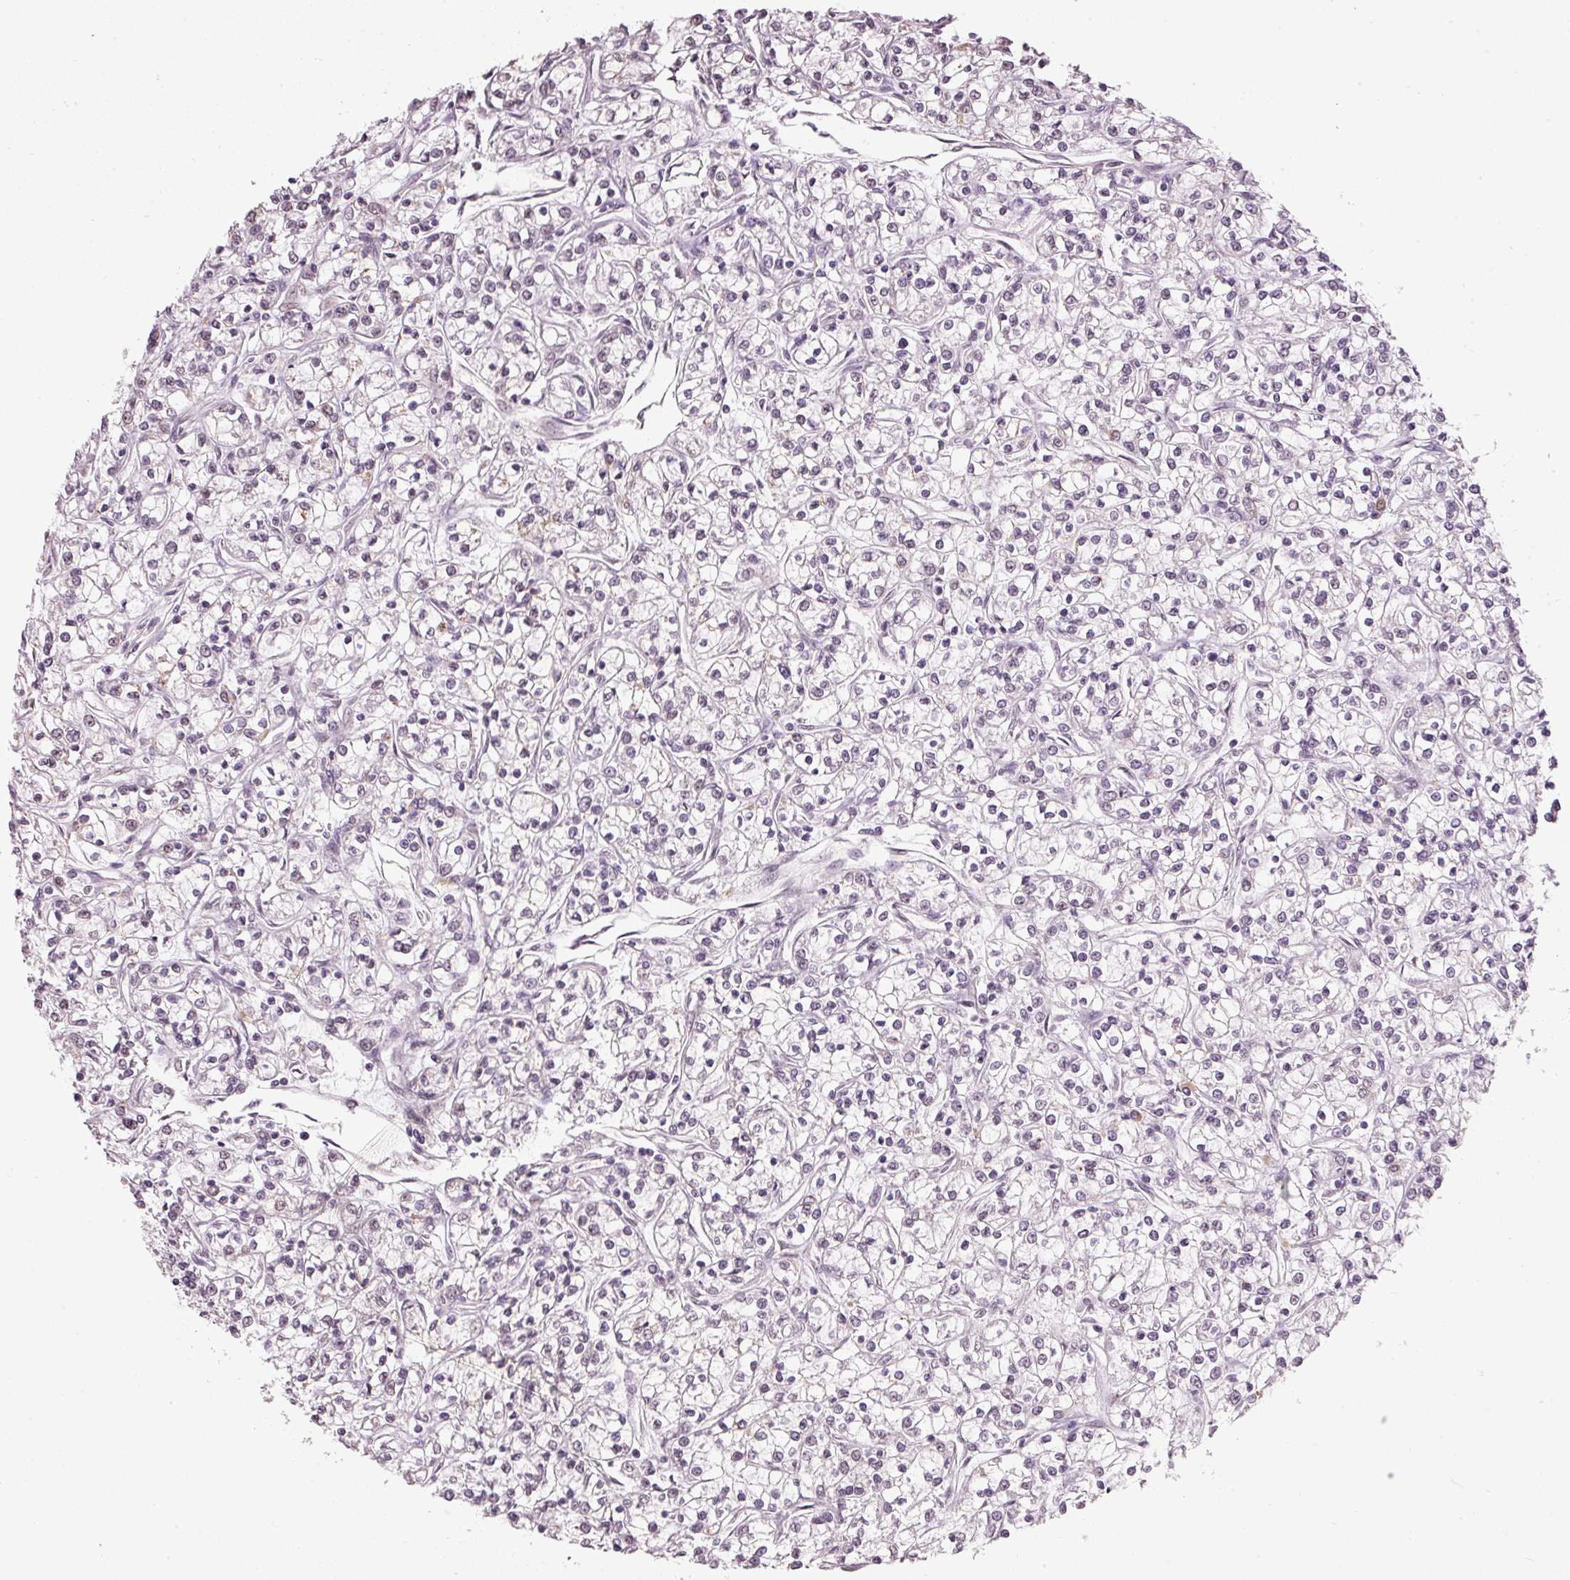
{"staining": {"intensity": "weak", "quantity": "<25%", "location": "cytoplasmic/membranous,nuclear"}, "tissue": "renal cancer", "cell_type": "Tumor cells", "image_type": "cancer", "snomed": [{"axis": "morphology", "description": "Adenocarcinoma, NOS"}, {"axis": "topography", "description": "Kidney"}], "caption": "This is a micrograph of immunohistochemistry (IHC) staining of adenocarcinoma (renal), which shows no expression in tumor cells.", "gene": "NRDE2", "patient": {"sex": "female", "age": 59}}